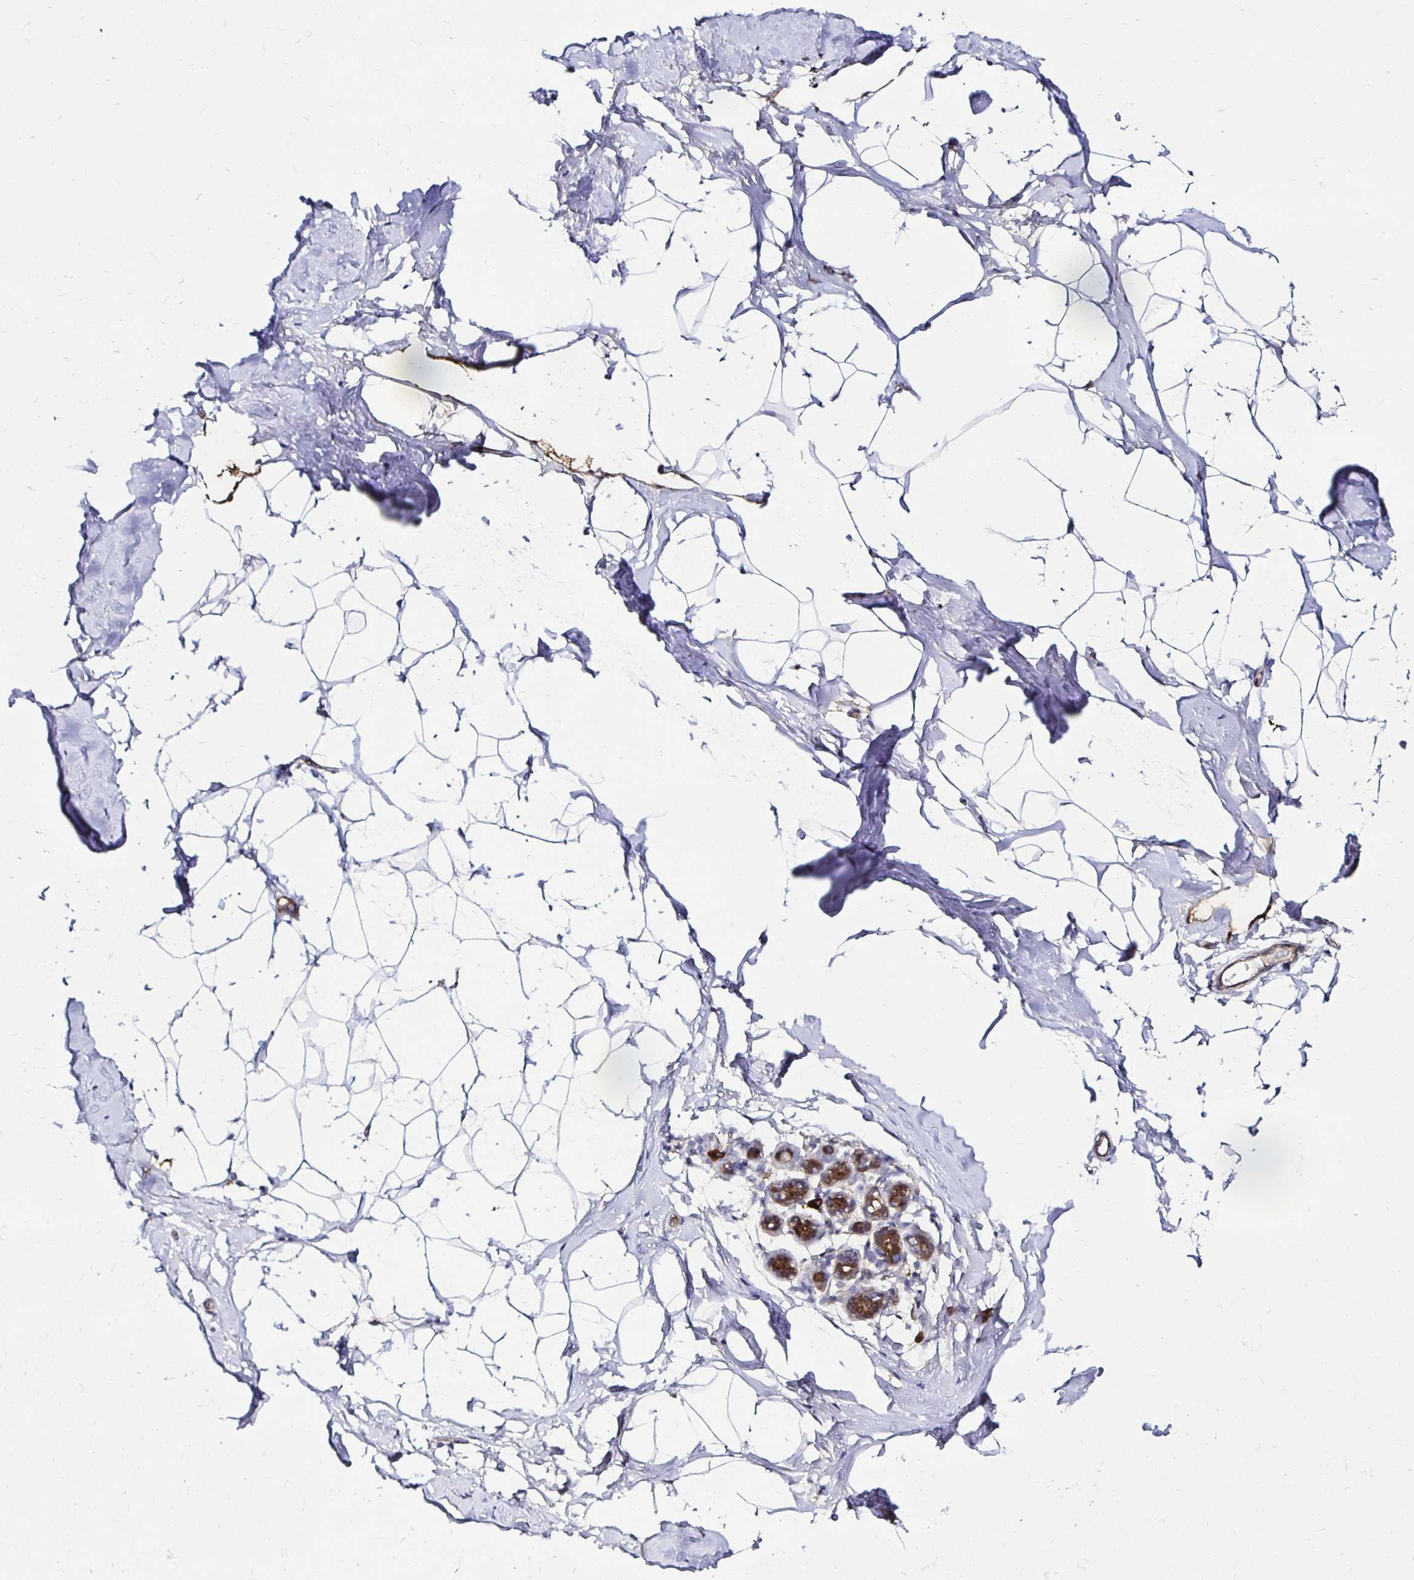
{"staining": {"intensity": "negative", "quantity": "none", "location": "none"}, "tissue": "breast", "cell_type": "Adipocytes", "image_type": "normal", "snomed": [{"axis": "morphology", "description": "Normal tissue, NOS"}, {"axis": "topography", "description": "Breast"}], "caption": "Adipocytes are negative for protein expression in unremarkable human breast. (DAB immunohistochemistry (IHC) visualized using brightfield microscopy, high magnification).", "gene": "TXN", "patient": {"sex": "female", "age": 32}}